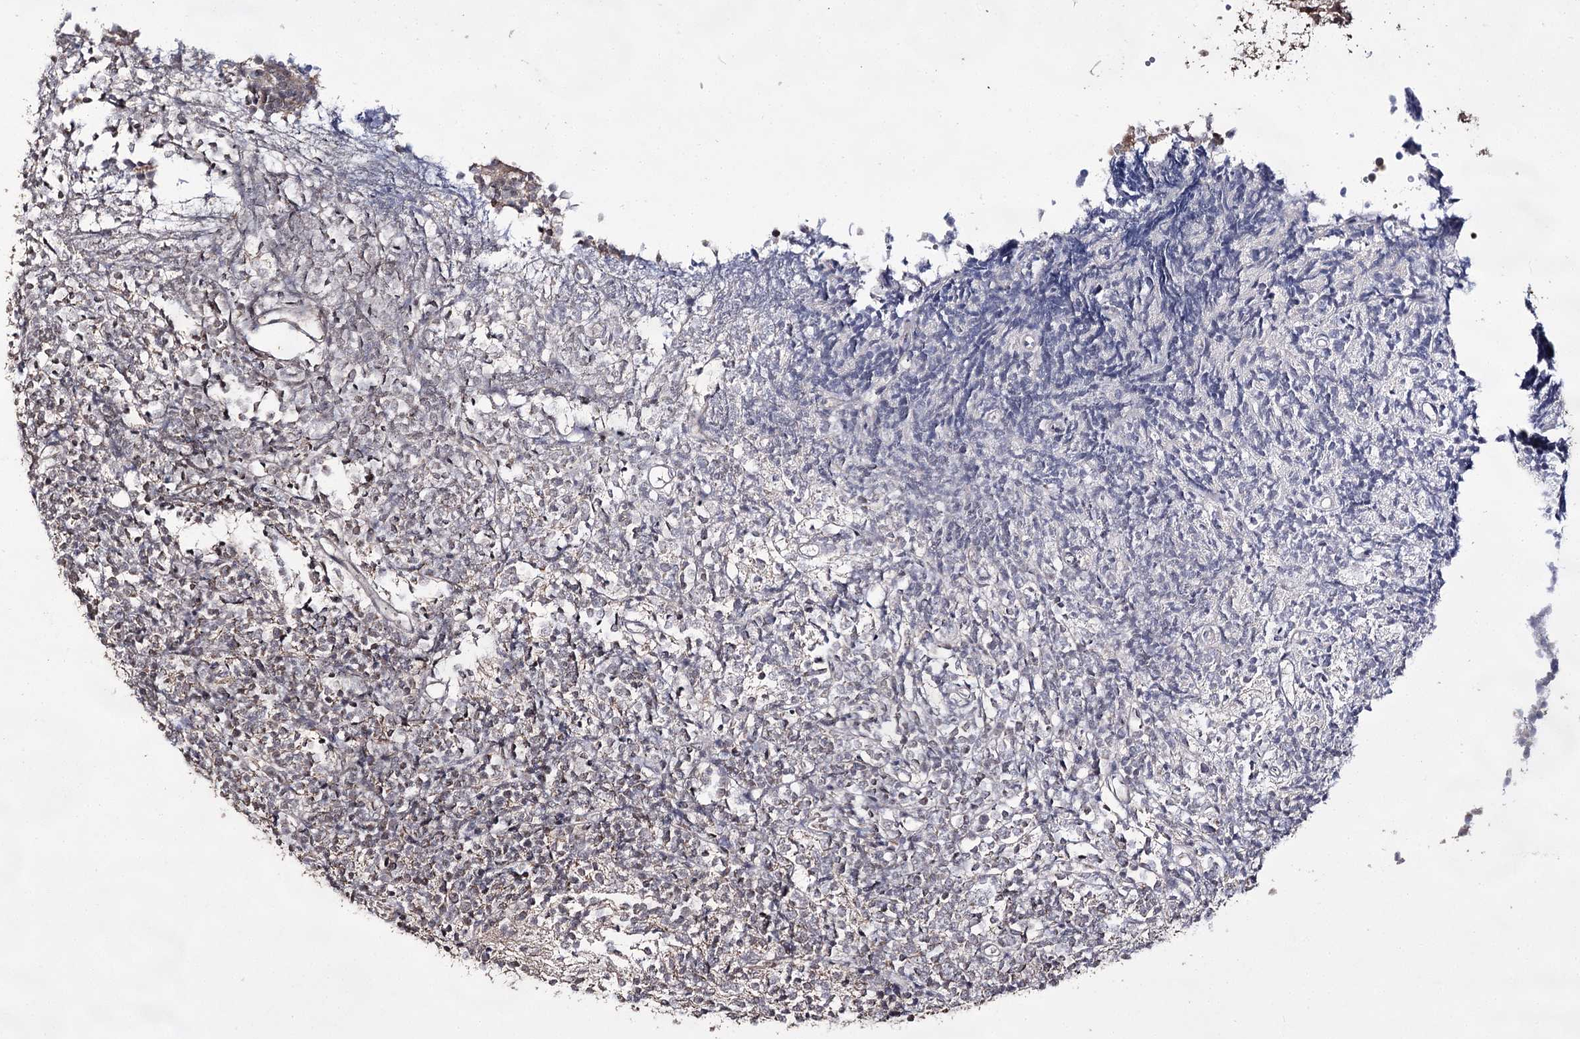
{"staining": {"intensity": "negative", "quantity": "none", "location": "none"}, "tissue": "glioma", "cell_type": "Tumor cells", "image_type": "cancer", "snomed": [{"axis": "morphology", "description": "Glioma, malignant, Low grade"}, {"axis": "topography", "description": "Brain"}], "caption": "The immunohistochemistry photomicrograph has no significant staining in tumor cells of malignant glioma (low-grade) tissue. (DAB IHC visualized using brightfield microscopy, high magnification).", "gene": "ACTR6", "patient": {"sex": "female", "age": 1}}